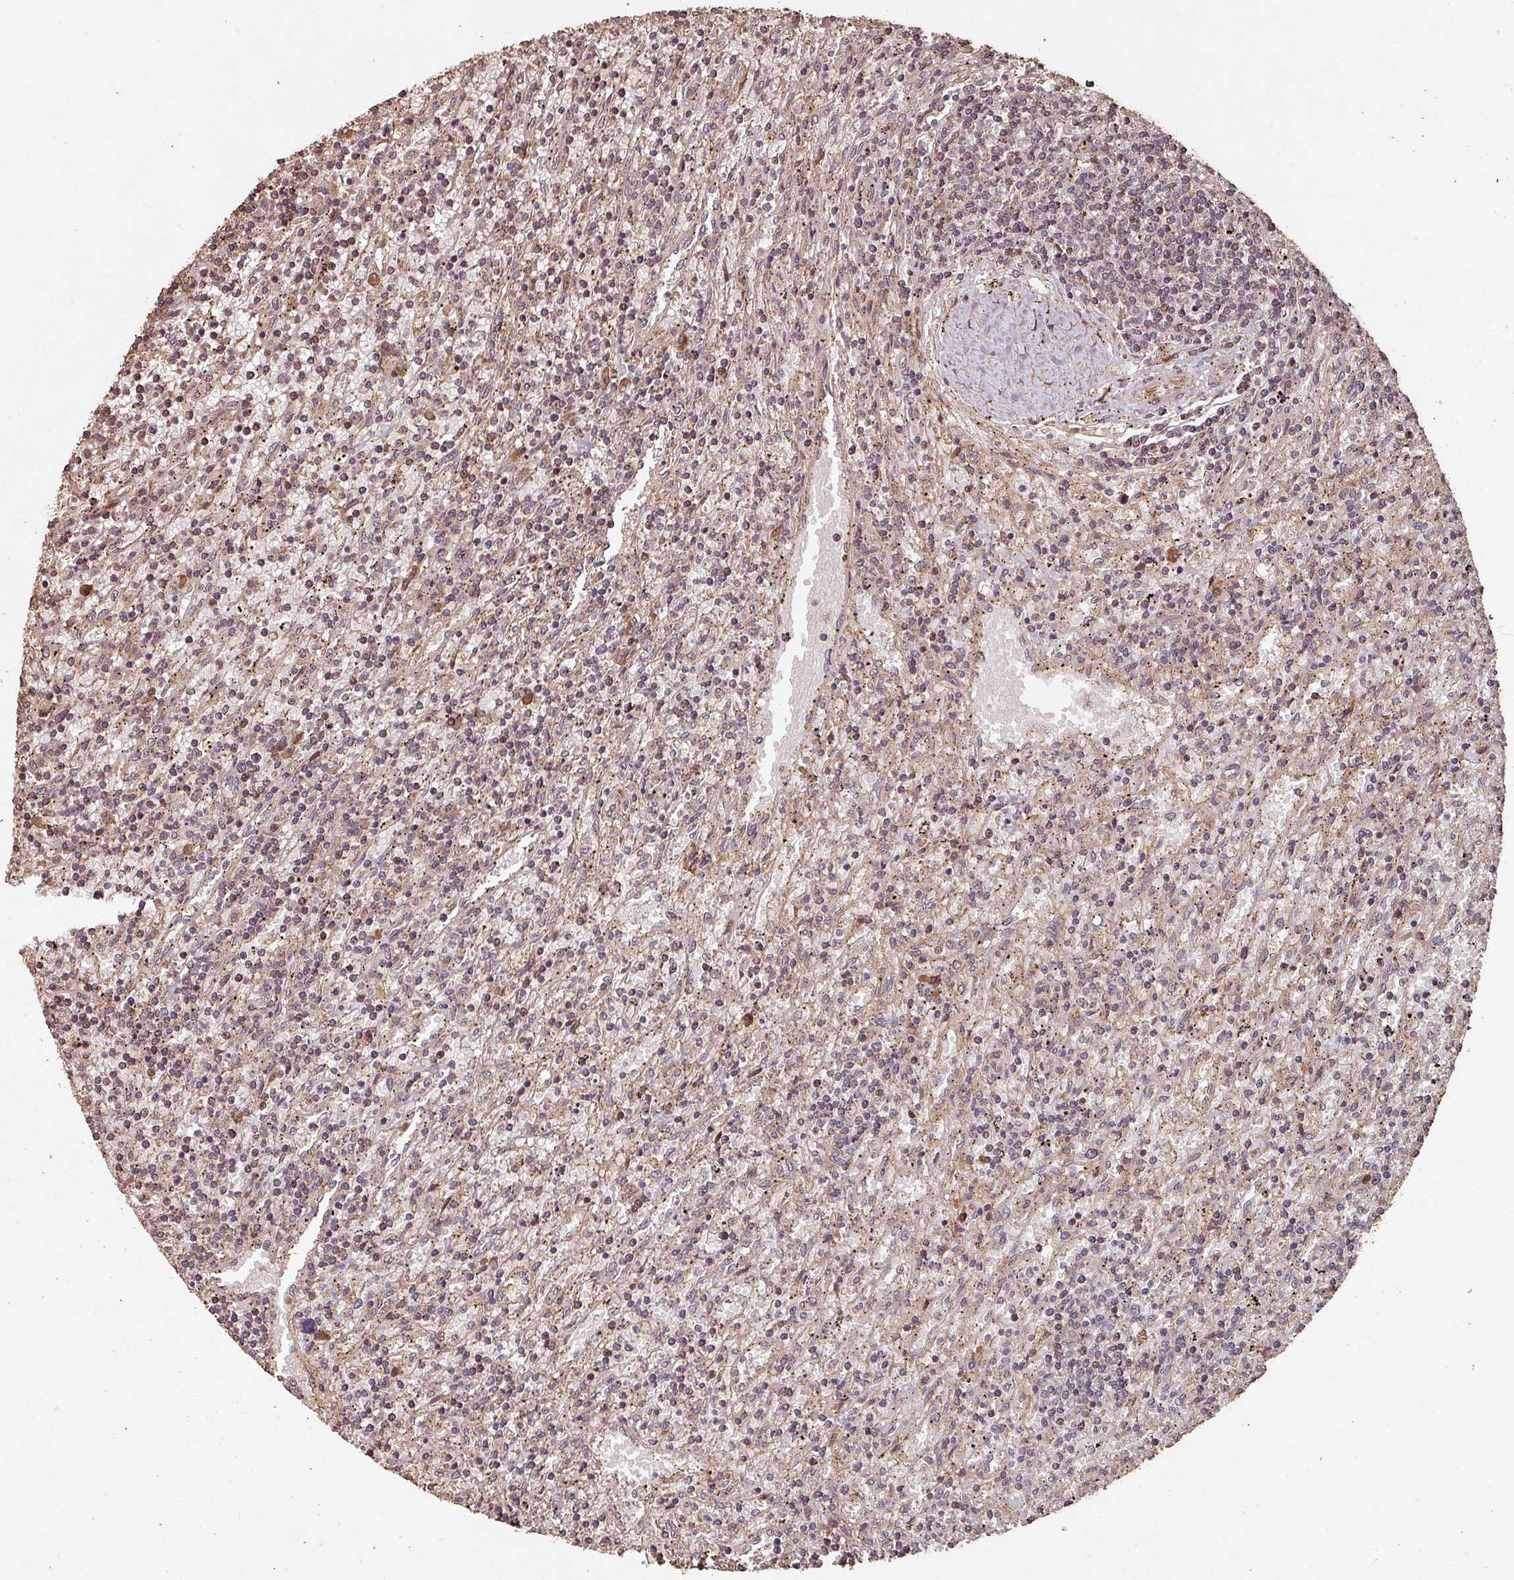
{"staining": {"intensity": "weak", "quantity": "25%-75%", "location": "nuclear"}, "tissue": "lymphoma", "cell_type": "Tumor cells", "image_type": "cancer", "snomed": [{"axis": "morphology", "description": "Malignant lymphoma, non-Hodgkin's type, Low grade"}, {"axis": "topography", "description": "Spleen"}], "caption": "Immunohistochemistry micrograph of human low-grade malignant lymphoma, non-Hodgkin's type stained for a protein (brown), which demonstrates low levels of weak nuclear staining in approximately 25%-75% of tumor cells.", "gene": "EID1", "patient": {"sex": "male", "age": 76}}